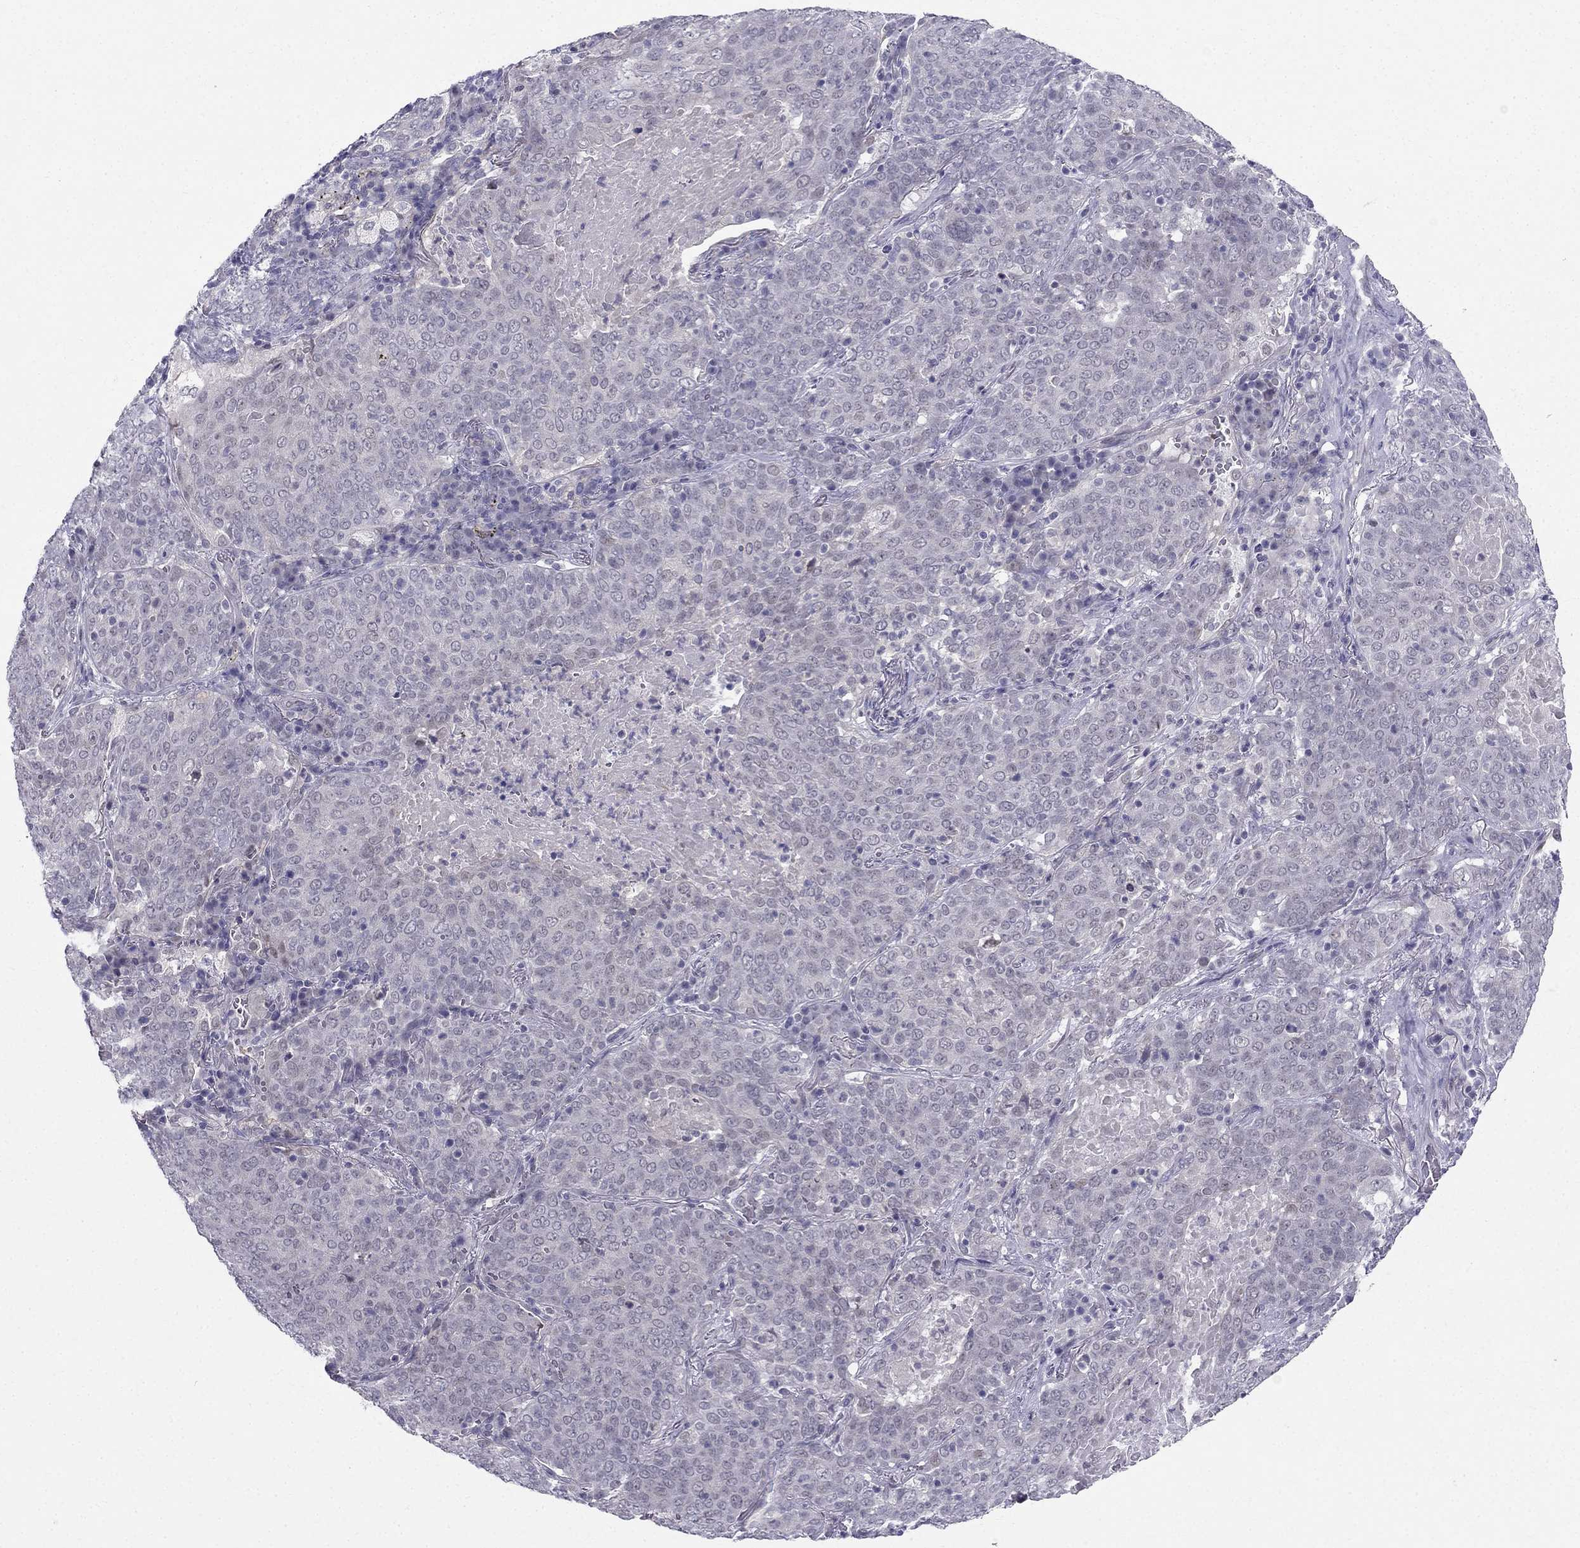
{"staining": {"intensity": "negative", "quantity": "none", "location": "none"}, "tissue": "lung cancer", "cell_type": "Tumor cells", "image_type": "cancer", "snomed": [{"axis": "morphology", "description": "Squamous cell carcinoma, NOS"}, {"axis": "topography", "description": "Lung"}], "caption": "DAB immunohistochemical staining of human lung squamous cell carcinoma demonstrates no significant expression in tumor cells.", "gene": "BAG5", "patient": {"sex": "male", "age": 82}}